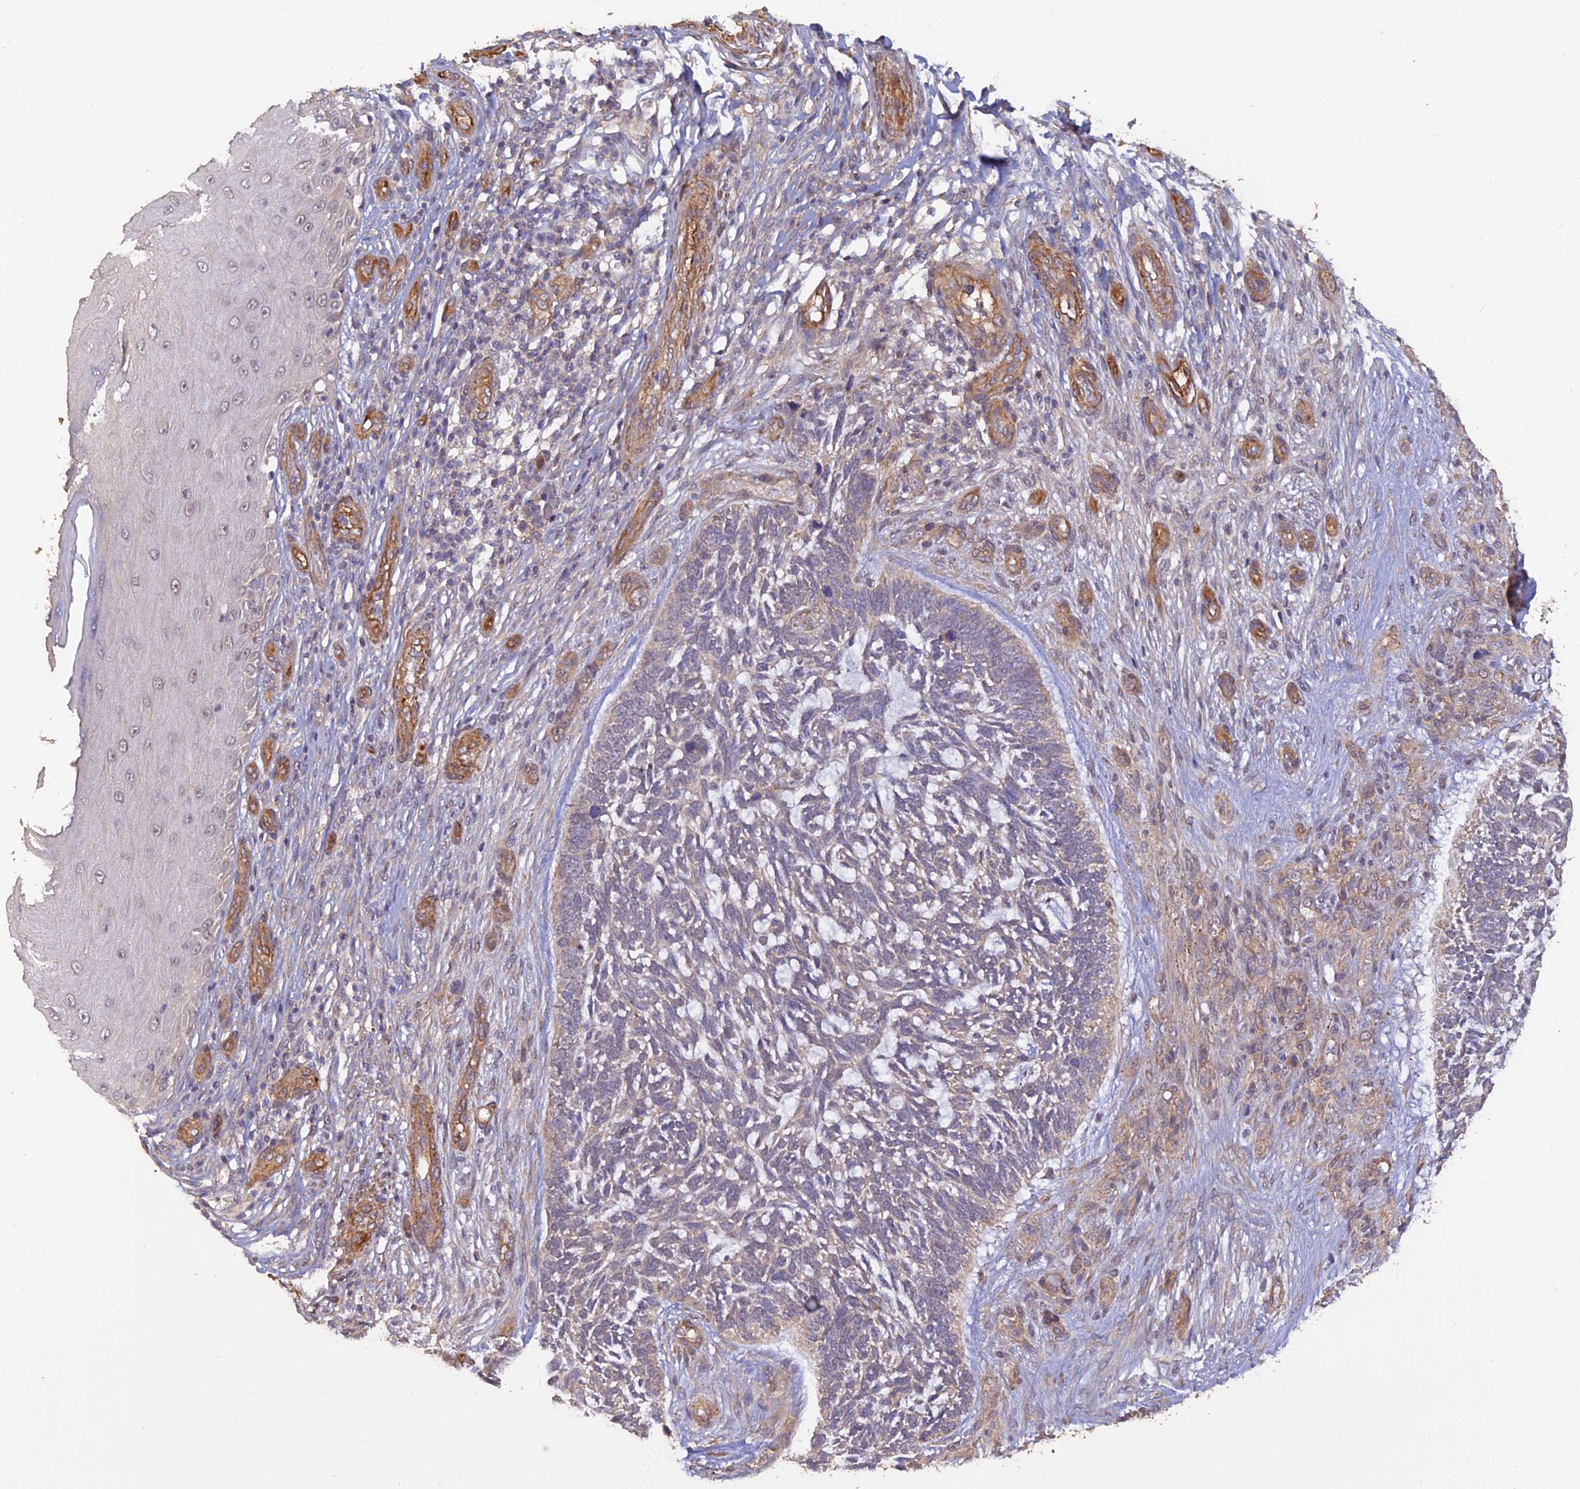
{"staining": {"intensity": "negative", "quantity": "none", "location": "none"}, "tissue": "skin cancer", "cell_type": "Tumor cells", "image_type": "cancer", "snomed": [{"axis": "morphology", "description": "Basal cell carcinoma"}, {"axis": "topography", "description": "Skin"}], "caption": "This photomicrograph is of skin cancer stained with immunohistochemistry to label a protein in brown with the nuclei are counter-stained blue. There is no expression in tumor cells.", "gene": "PAGR1", "patient": {"sex": "male", "age": 88}}